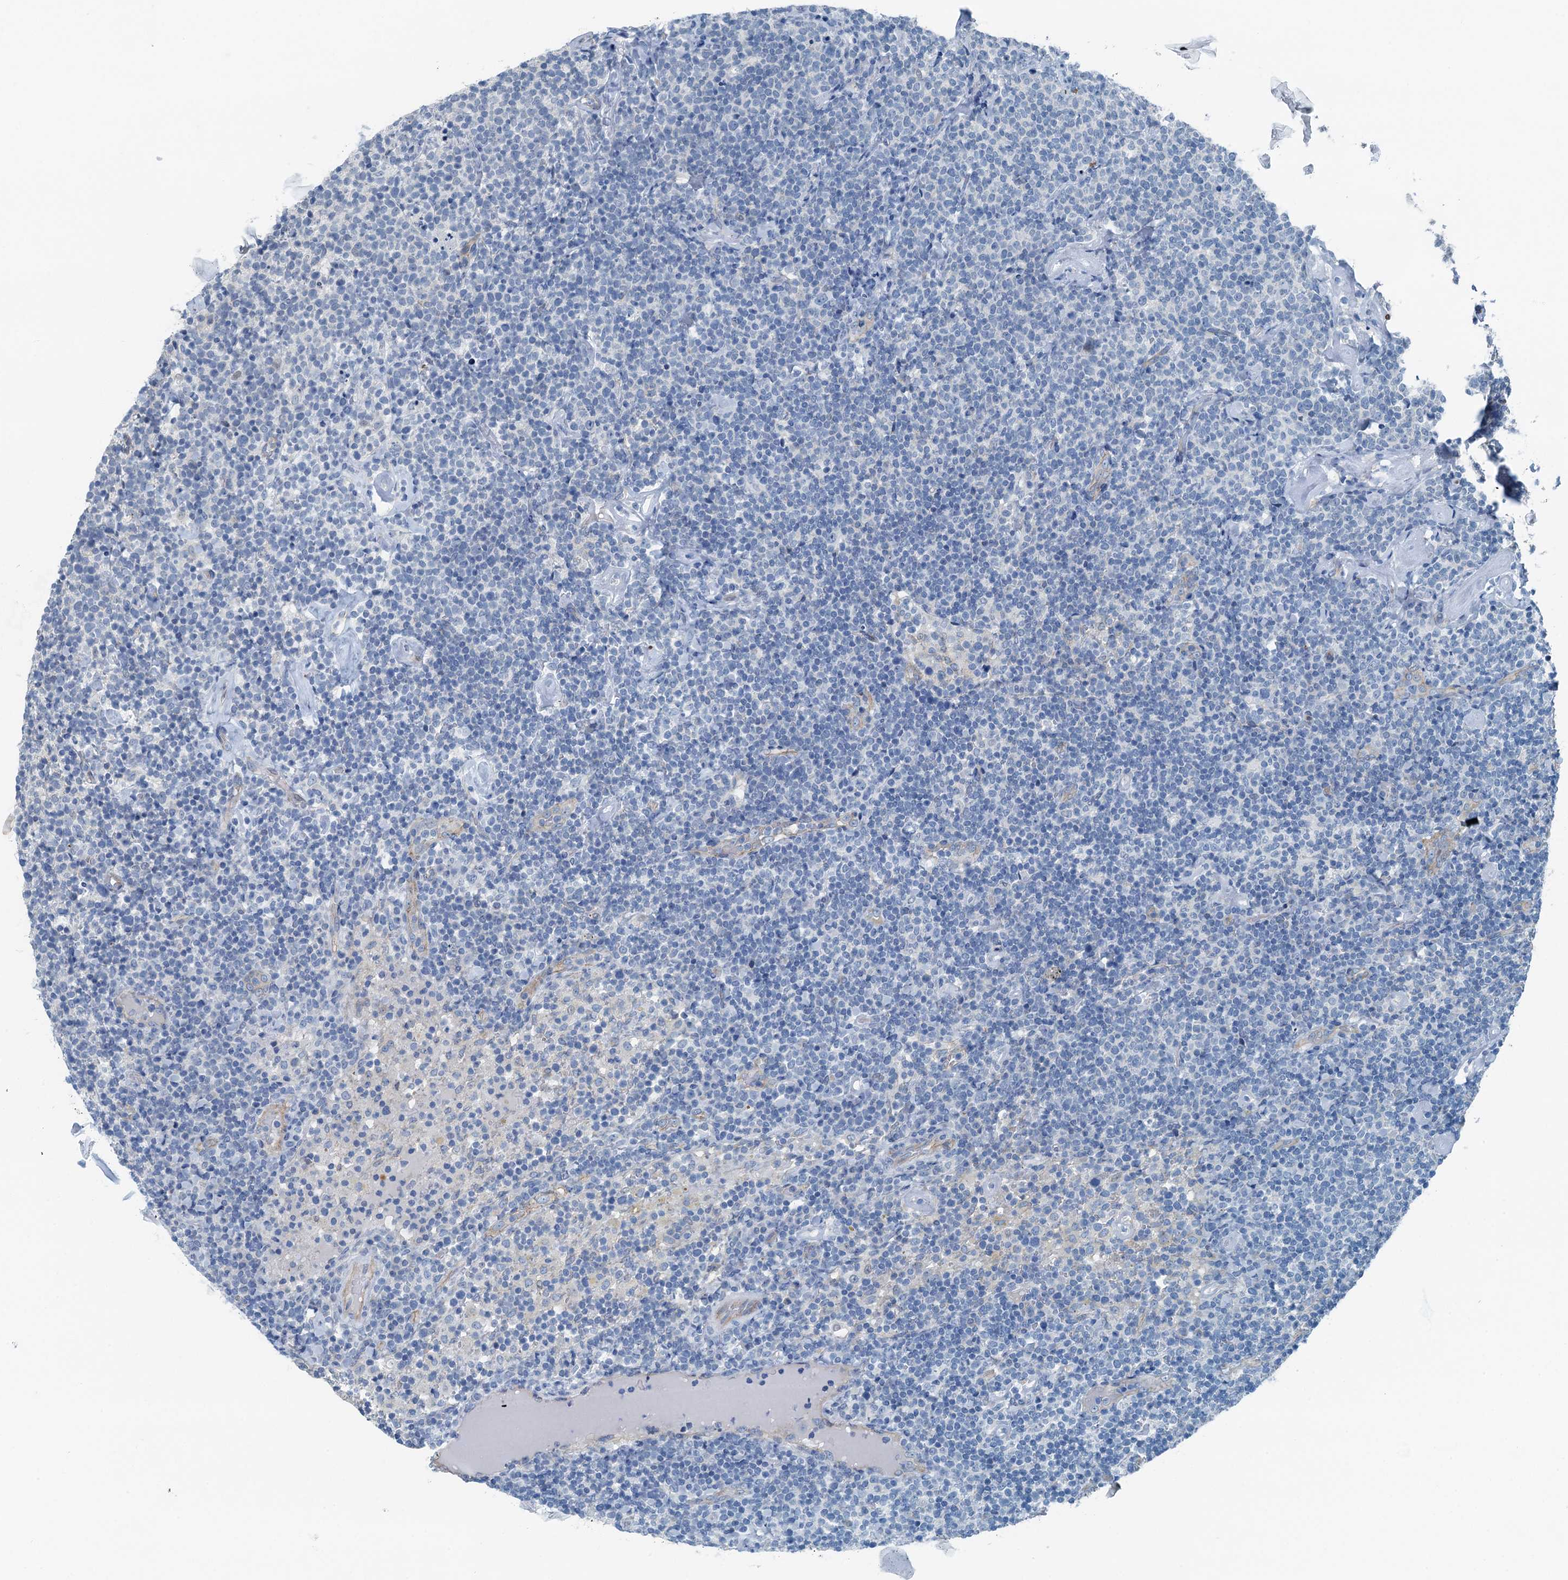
{"staining": {"intensity": "negative", "quantity": "none", "location": "none"}, "tissue": "lymphoma", "cell_type": "Tumor cells", "image_type": "cancer", "snomed": [{"axis": "morphology", "description": "Malignant lymphoma, non-Hodgkin's type, High grade"}, {"axis": "topography", "description": "Lymph node"}], "caption": "Lymphoma was stained to show a protein in brown. There is no significant staining in tumor cells.", "gene": "GFOD2", "patient": {"sex": "male", "age": 61}}